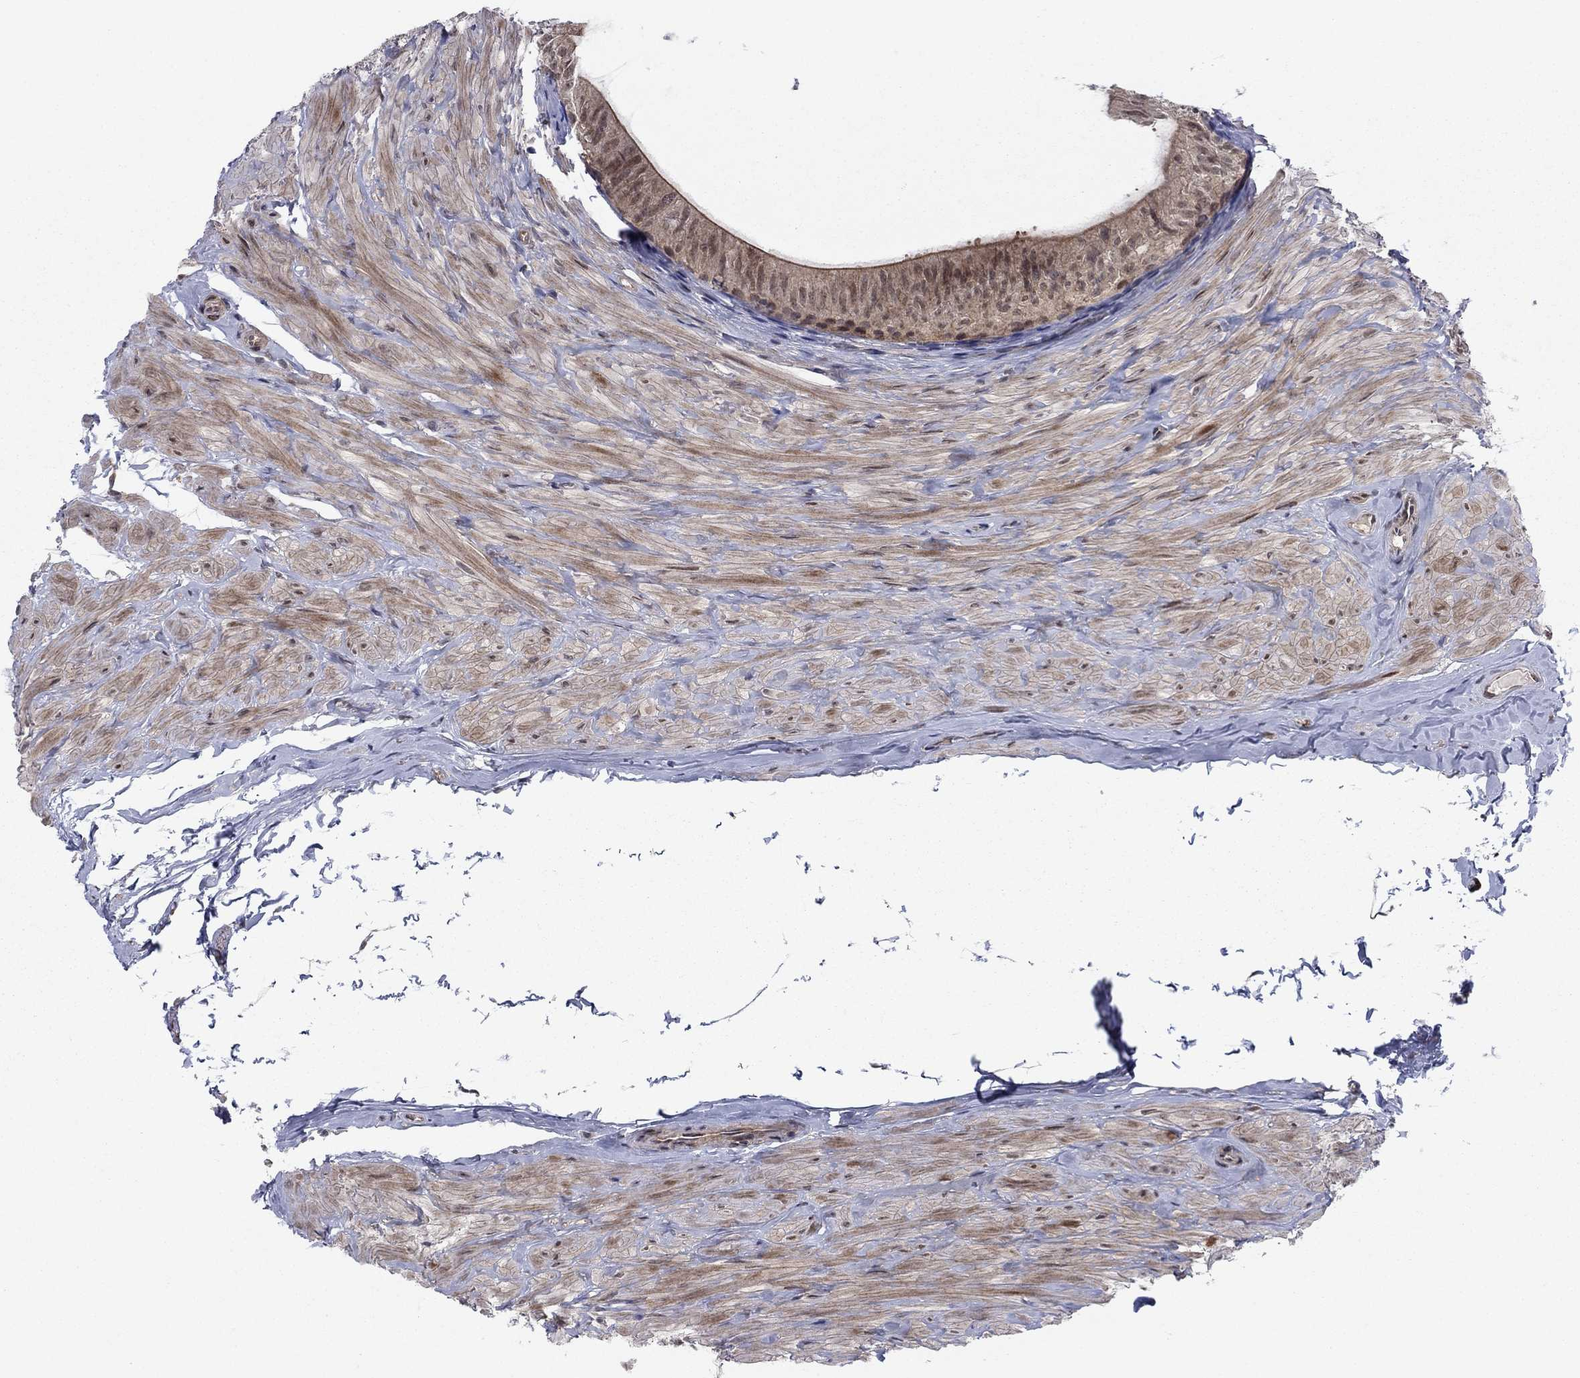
{"staining": {"intensity": "moderate", "quantity": ">75%", "location": "cytoplasmic/membranous"}, "tissue": "epididymis", "cell_type": "Glandular cells", "image_type": "normal", "snomed": [{"axis": "morphology", "description": "Normal tissue, NOS"}, {"axis": "topography", "description": "Epididymis"}], "caption": "High-magnification brightfield microscopy of unremarkable epididymis stained with DAB (3,3'-diaminobenzidine) (brown) and counterstained with hematoxylin (blue). glandular cells exhibit moderate cytoplasmic/membranous positivity is seen in approximately>75% of cells. (DAB IHC with brightfield microscopy, high magnification).", "gene": "PSMC1", "patient": {"sex": "male", "age": 32}}